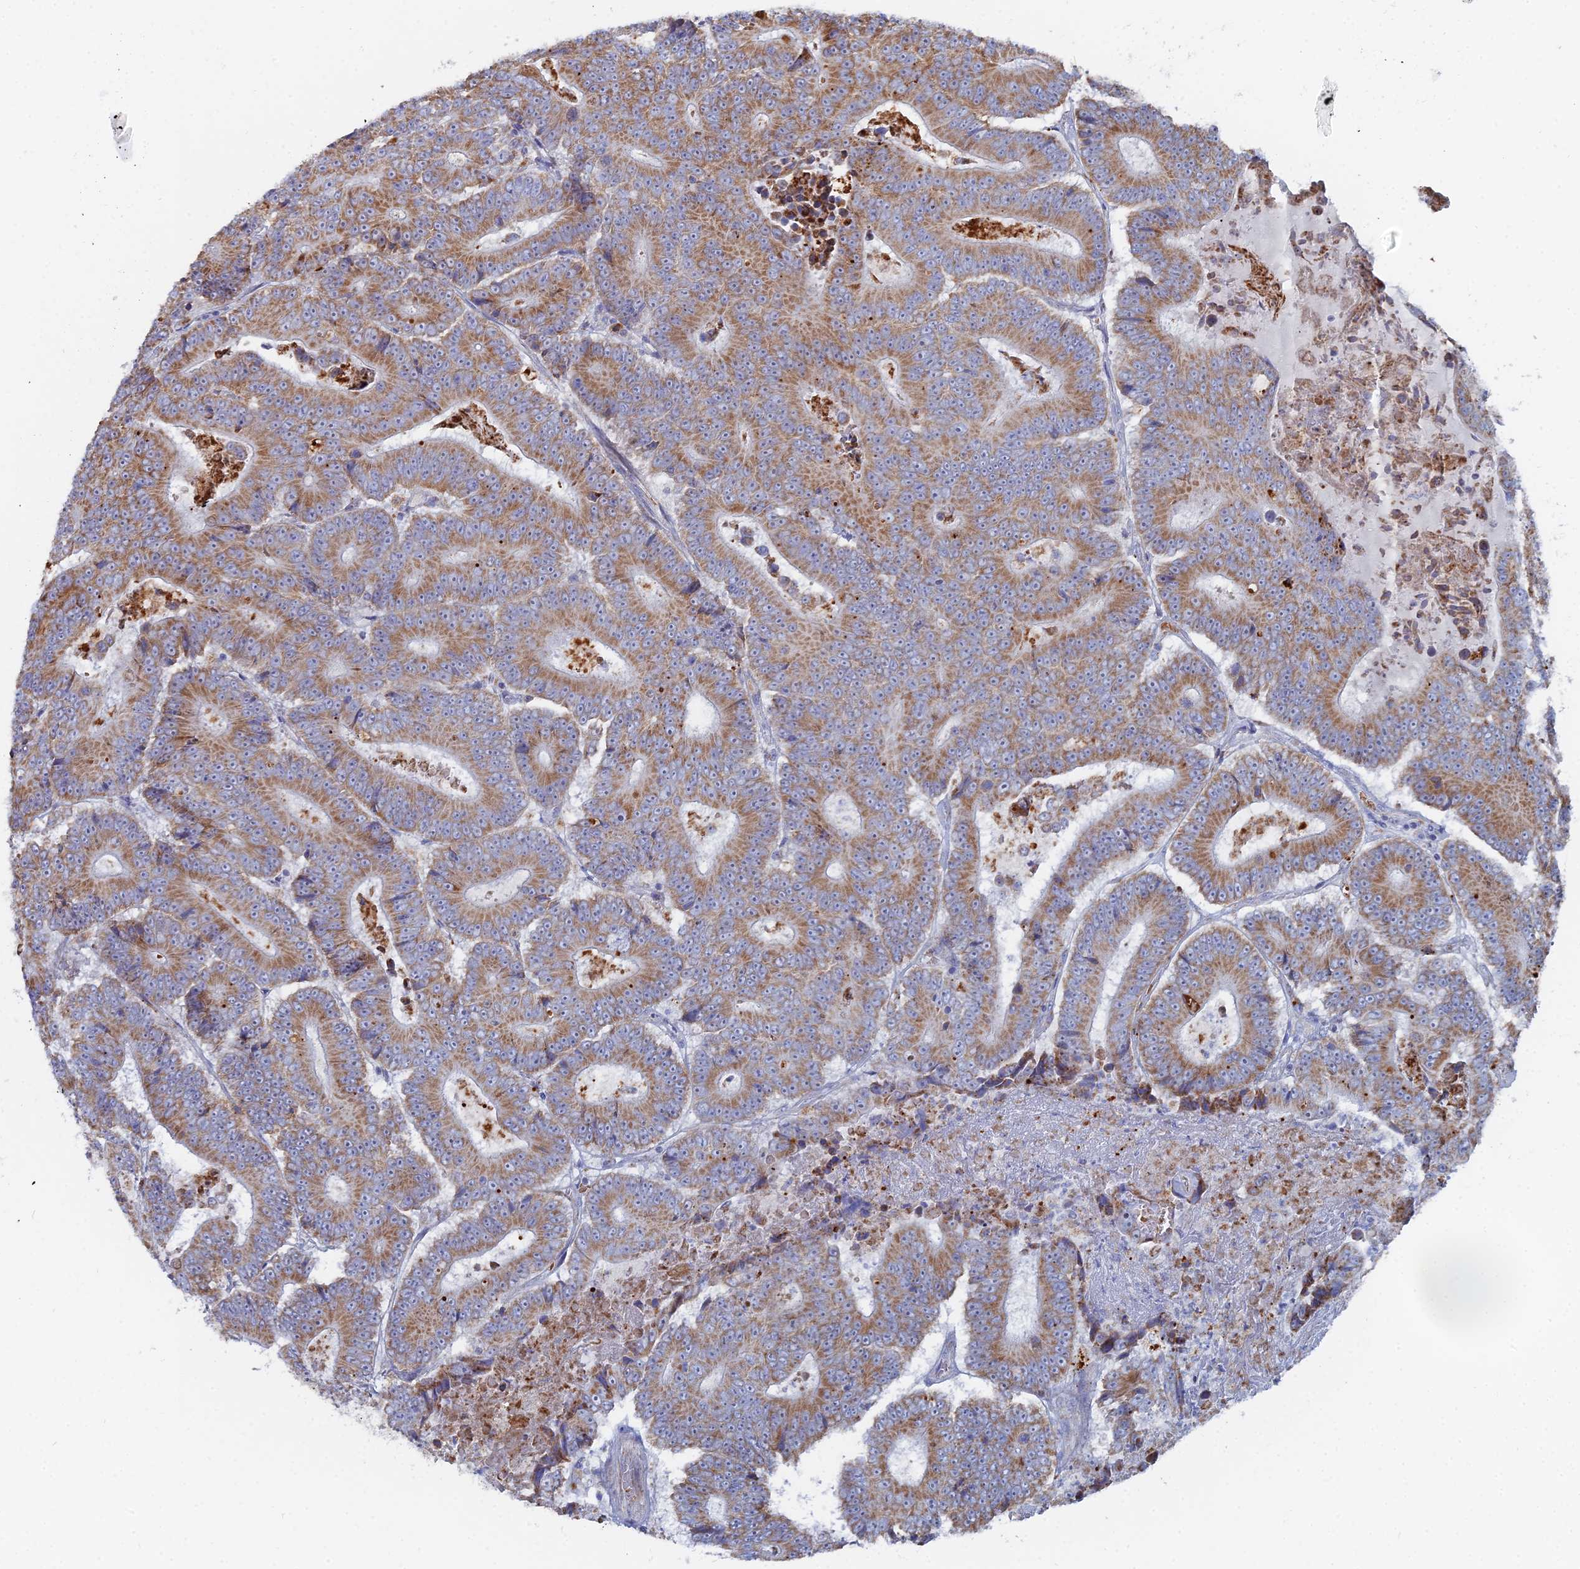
{"staining": {"intensity": "moderate", "quantity": ">75%", "location": "cytoplasmic/membranous"}, "tissue": "colorectal cancer", "cell_type": "Tumor cells", "image_type": "cancer", "snomed": [{"axis": "morphology", "description": "Adenocarcinoma, NOS"}, {"axis": "topography", "description": "Colon"}], "caption": "This is an image of immunohistochemistry staining of colorectal adenocarcinoma, which shows moderate positivity in the cytoplasmic/membranous of tumor cells.", "gene": "MPC1", "patient": {"sex": "male", "age": 83}}